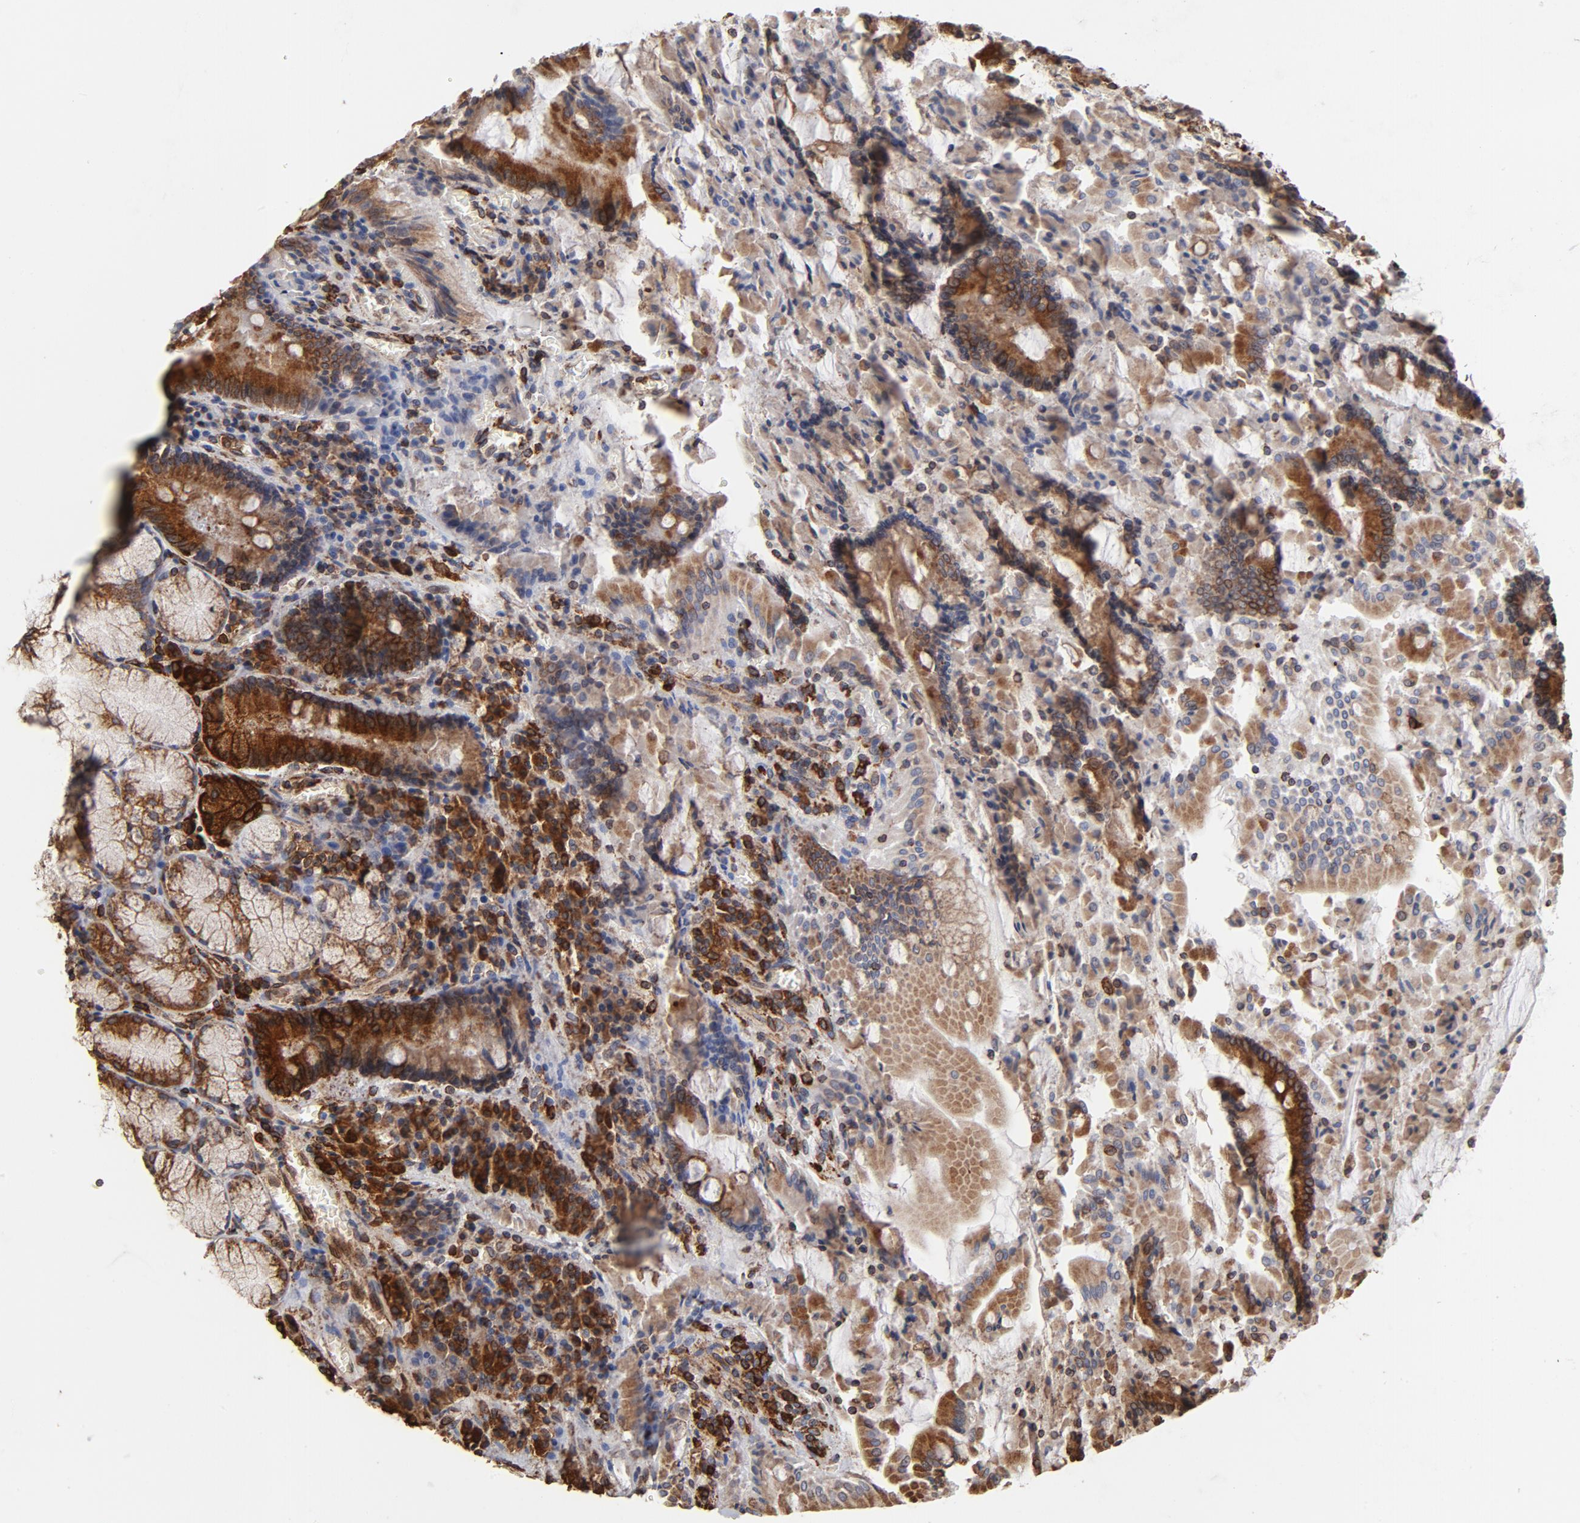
{"staining": {"intensity": "strong", "quantity": ">75%", "location": "cytoplasmic/membranous"}, "tissue": "stomach", "cell_type": "Glandular cells", "image_type": "normal", "snomed": [{"axis": "morphology", "description": "Normal tissue, NOS"}, {"axis": "topography", "description": "Stomach, lower"}], "caption": "Immunohistochemistry (IHC) (DAB (3,3'-diaminobenzidine)) staining of unremarkable stomach displays strong cytoplasmic/membranous protein expression in about >75% of glandular cells.", "gene": "CANX", "patient": {"sex": "male", "age": 56}}